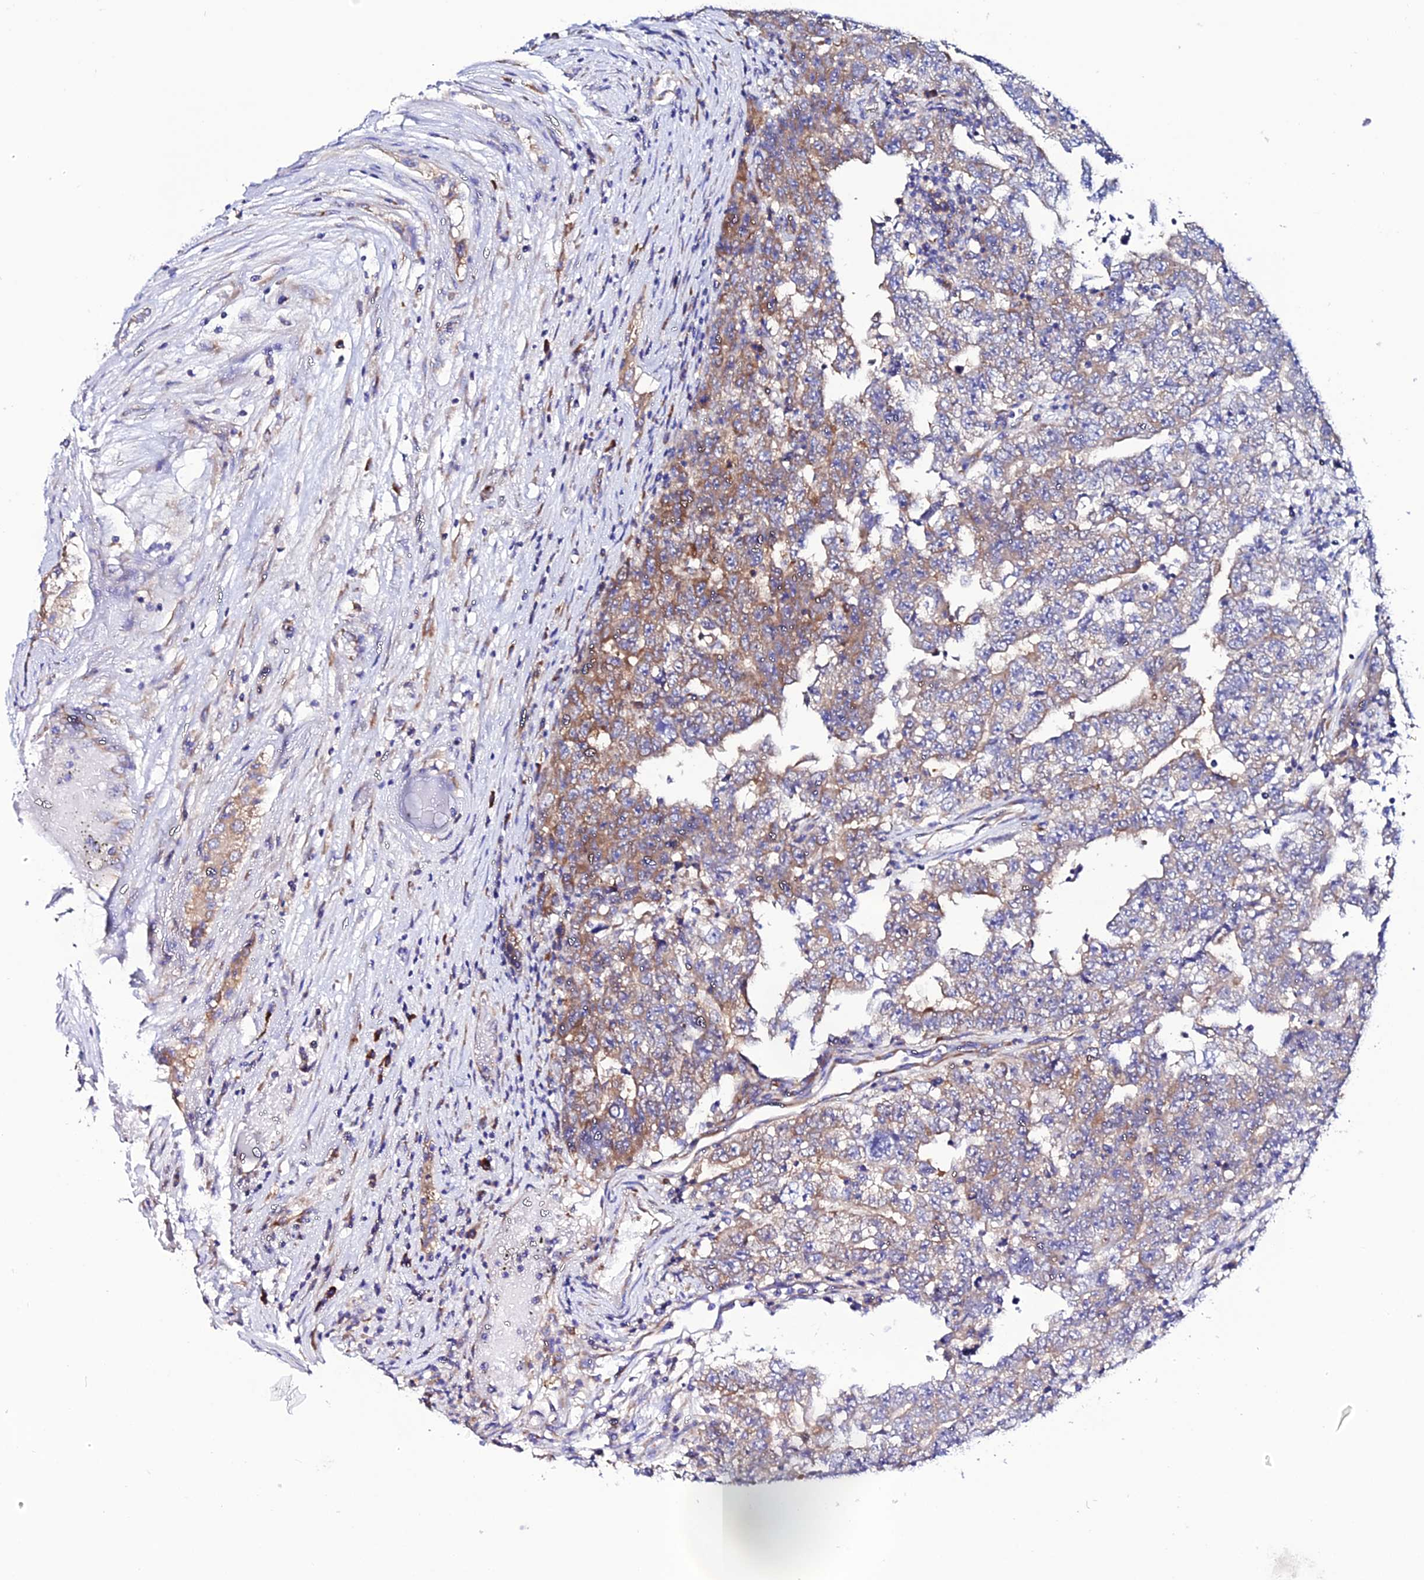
{"staining": {"intensity": "moderate", "quantity": "<25%", "location": "cytoplasmic/membranous"}, "tissue": "testis cancer", "cell_type": "Tumor cells", "image_type": "cancer", "snomed": [{"axis": "morphology", "description": "Carcinoma, Embryonal, NOS"}, {"axis": "topography", "description": "Testis"}], "caption": "DAB (3,3'-diaminobenzidine) immunohistochemical staining of human testis embryonal carcinoma exhibits moderate cytoplasmic/membranous protein positivity in approximately <25% of tumor cells.", "gene": "EEF1G", "patient": {"sex": "male", "age": 25}}